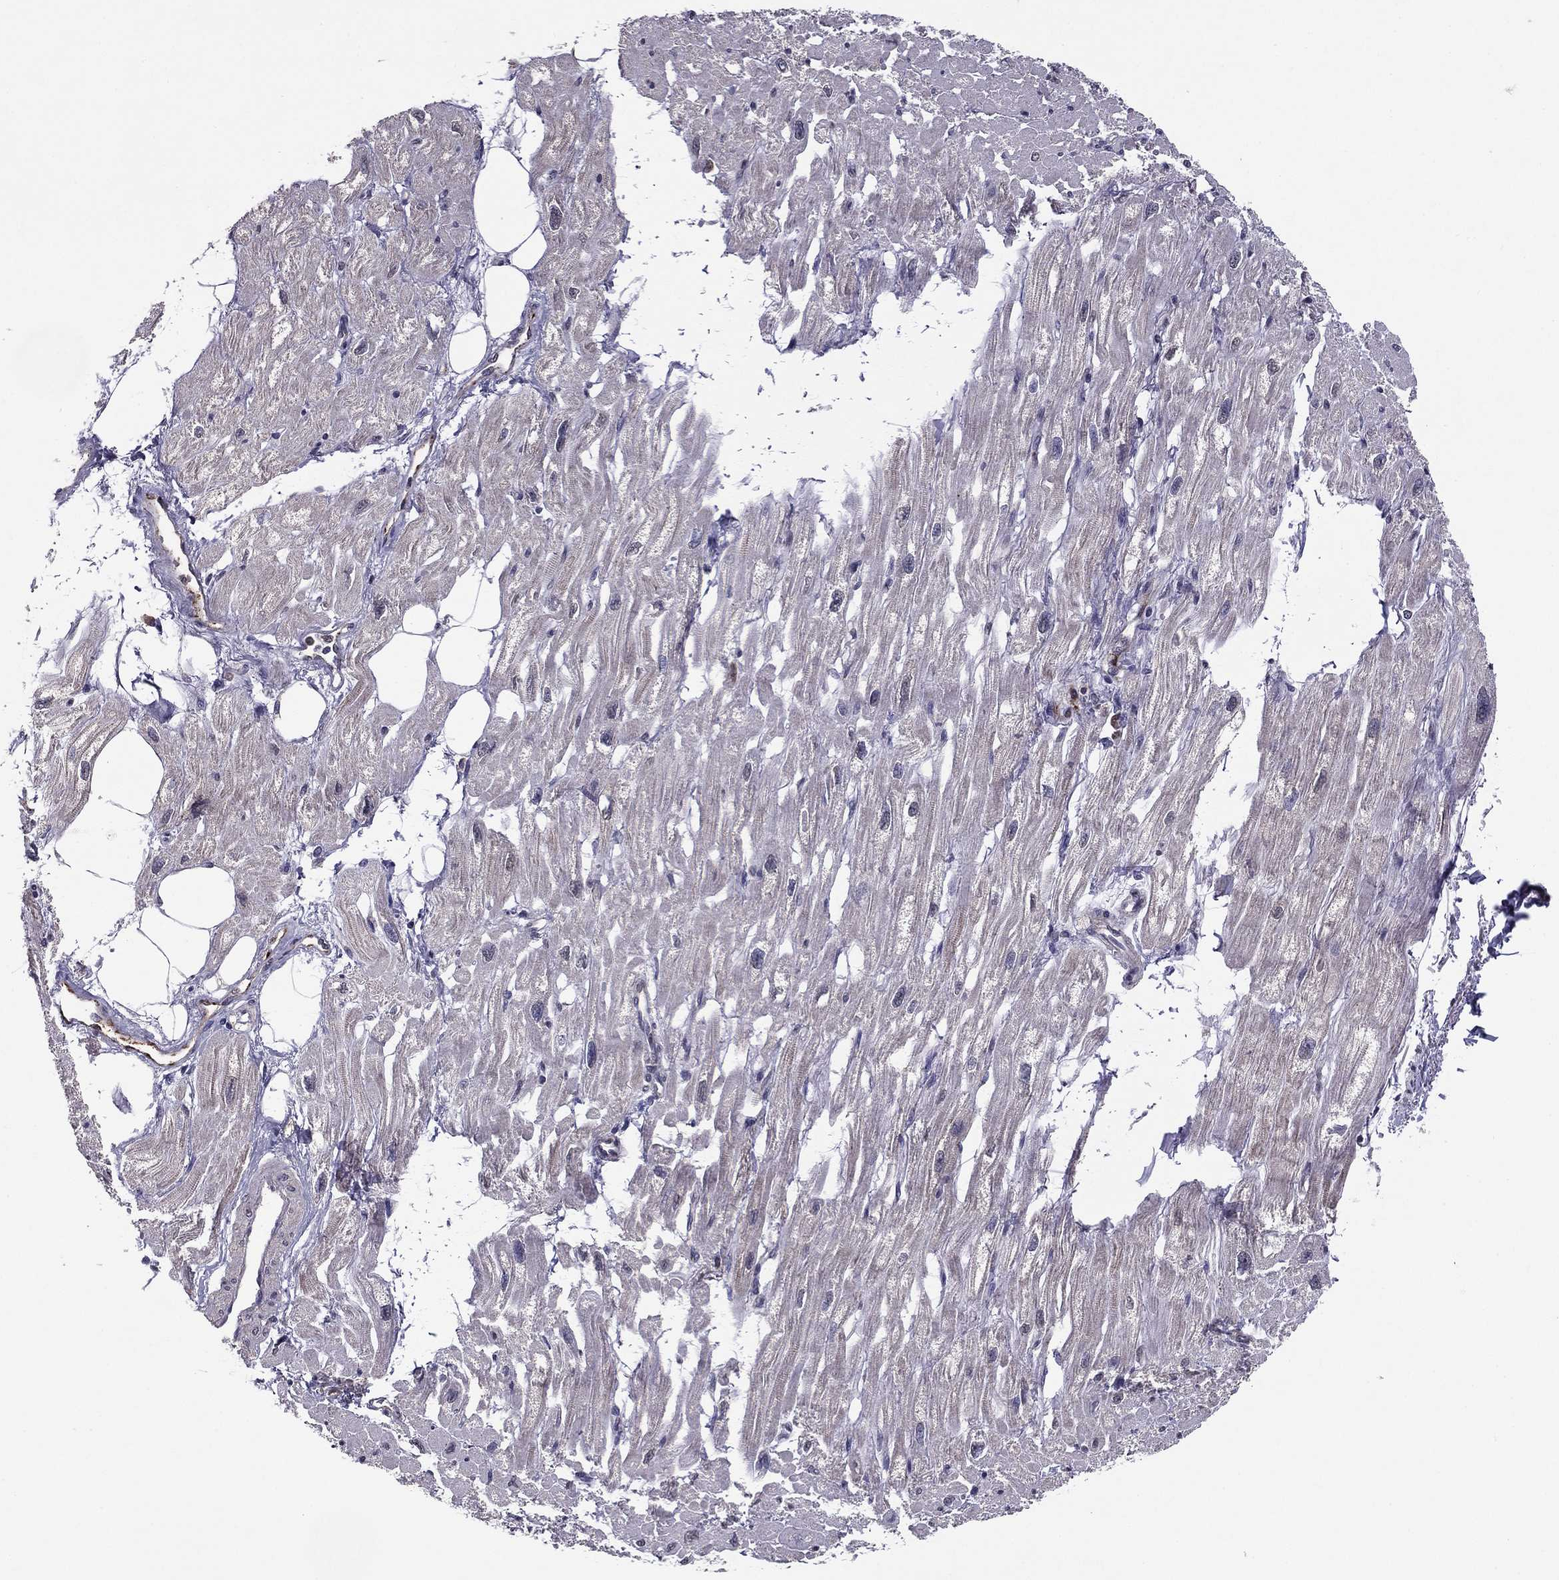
{"staining": {"intensity": "negative", "quantity": "none", "location": "none"}, "tissue": "heart muscle", "cell_type": "Cardiomyocytes", "image_type": "normal", "snomed": [{"axis": "morphology", "description": "Normal tissue, NOS"}, {"axis": "topography", "description": "Heart"}], "caption": "The immunohistochemistry micrograph has no significant positivity in cardiomyocytes of heart muscle. (Brightfield microscopy of DAB immunohistochemistry (IHC) at high magnification).", "gene": "HCN1", "patient": {"sex": "male", "age": 66}}